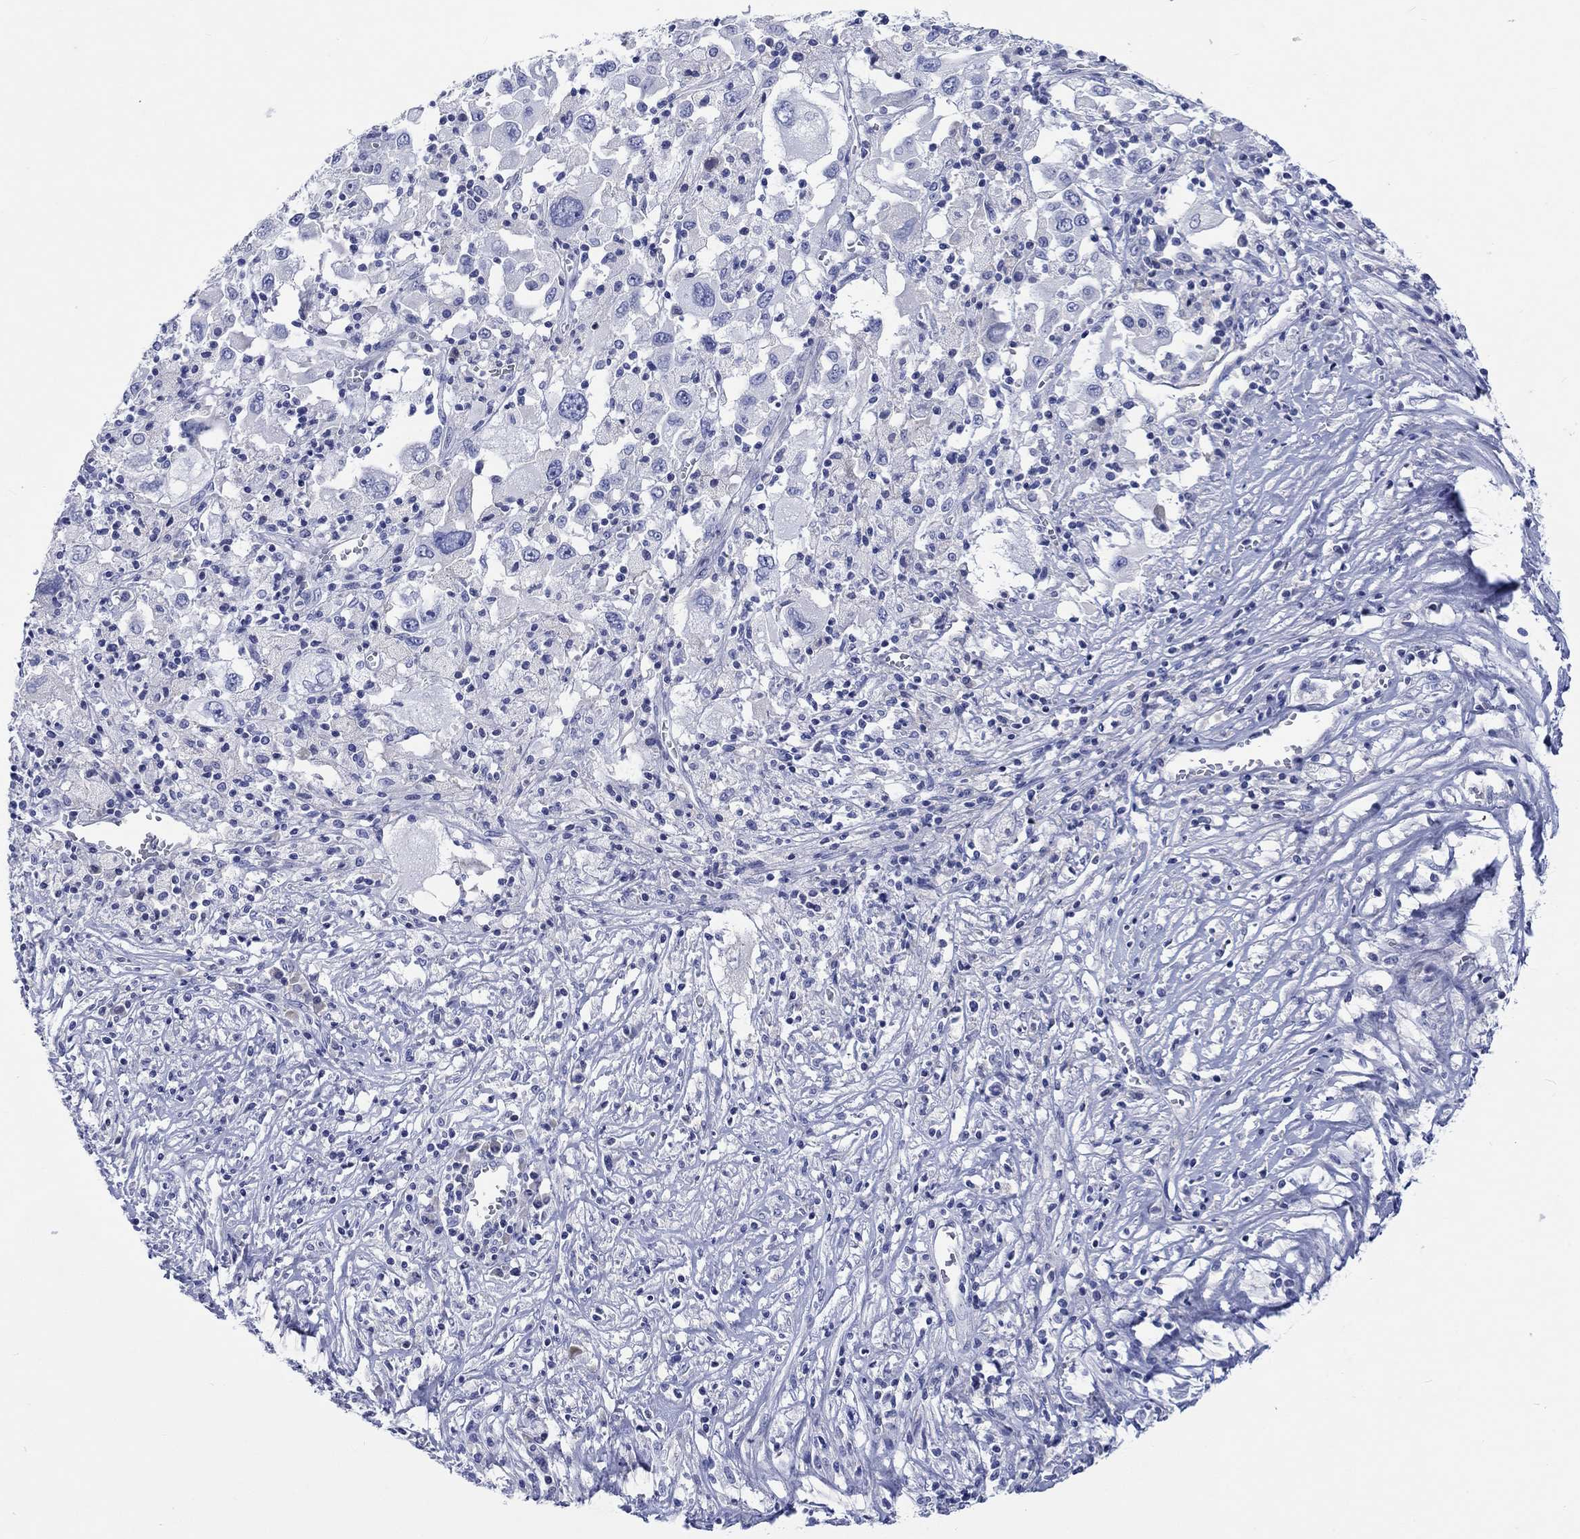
{"staining": {"intensity": "negative", "quantity": "none", "location": "none"}, "tissue": "melanoma", "cell_type": "Tumor cells", "image_type": "cancer", "snomed": [{"axis": "morphology", "description": "Malignant melanoma, Metastatic site"}, {"axis": "topography", "description": "Soft tissue"}], "caption": "This image is of melanoma stained with immunohistochemistry to label a protein in brown with the nuclei are counter-stained blue. There is no expression in tumor cells.", "gene": "CACNG3", "patient": {"sex": "male", "age": 50}}